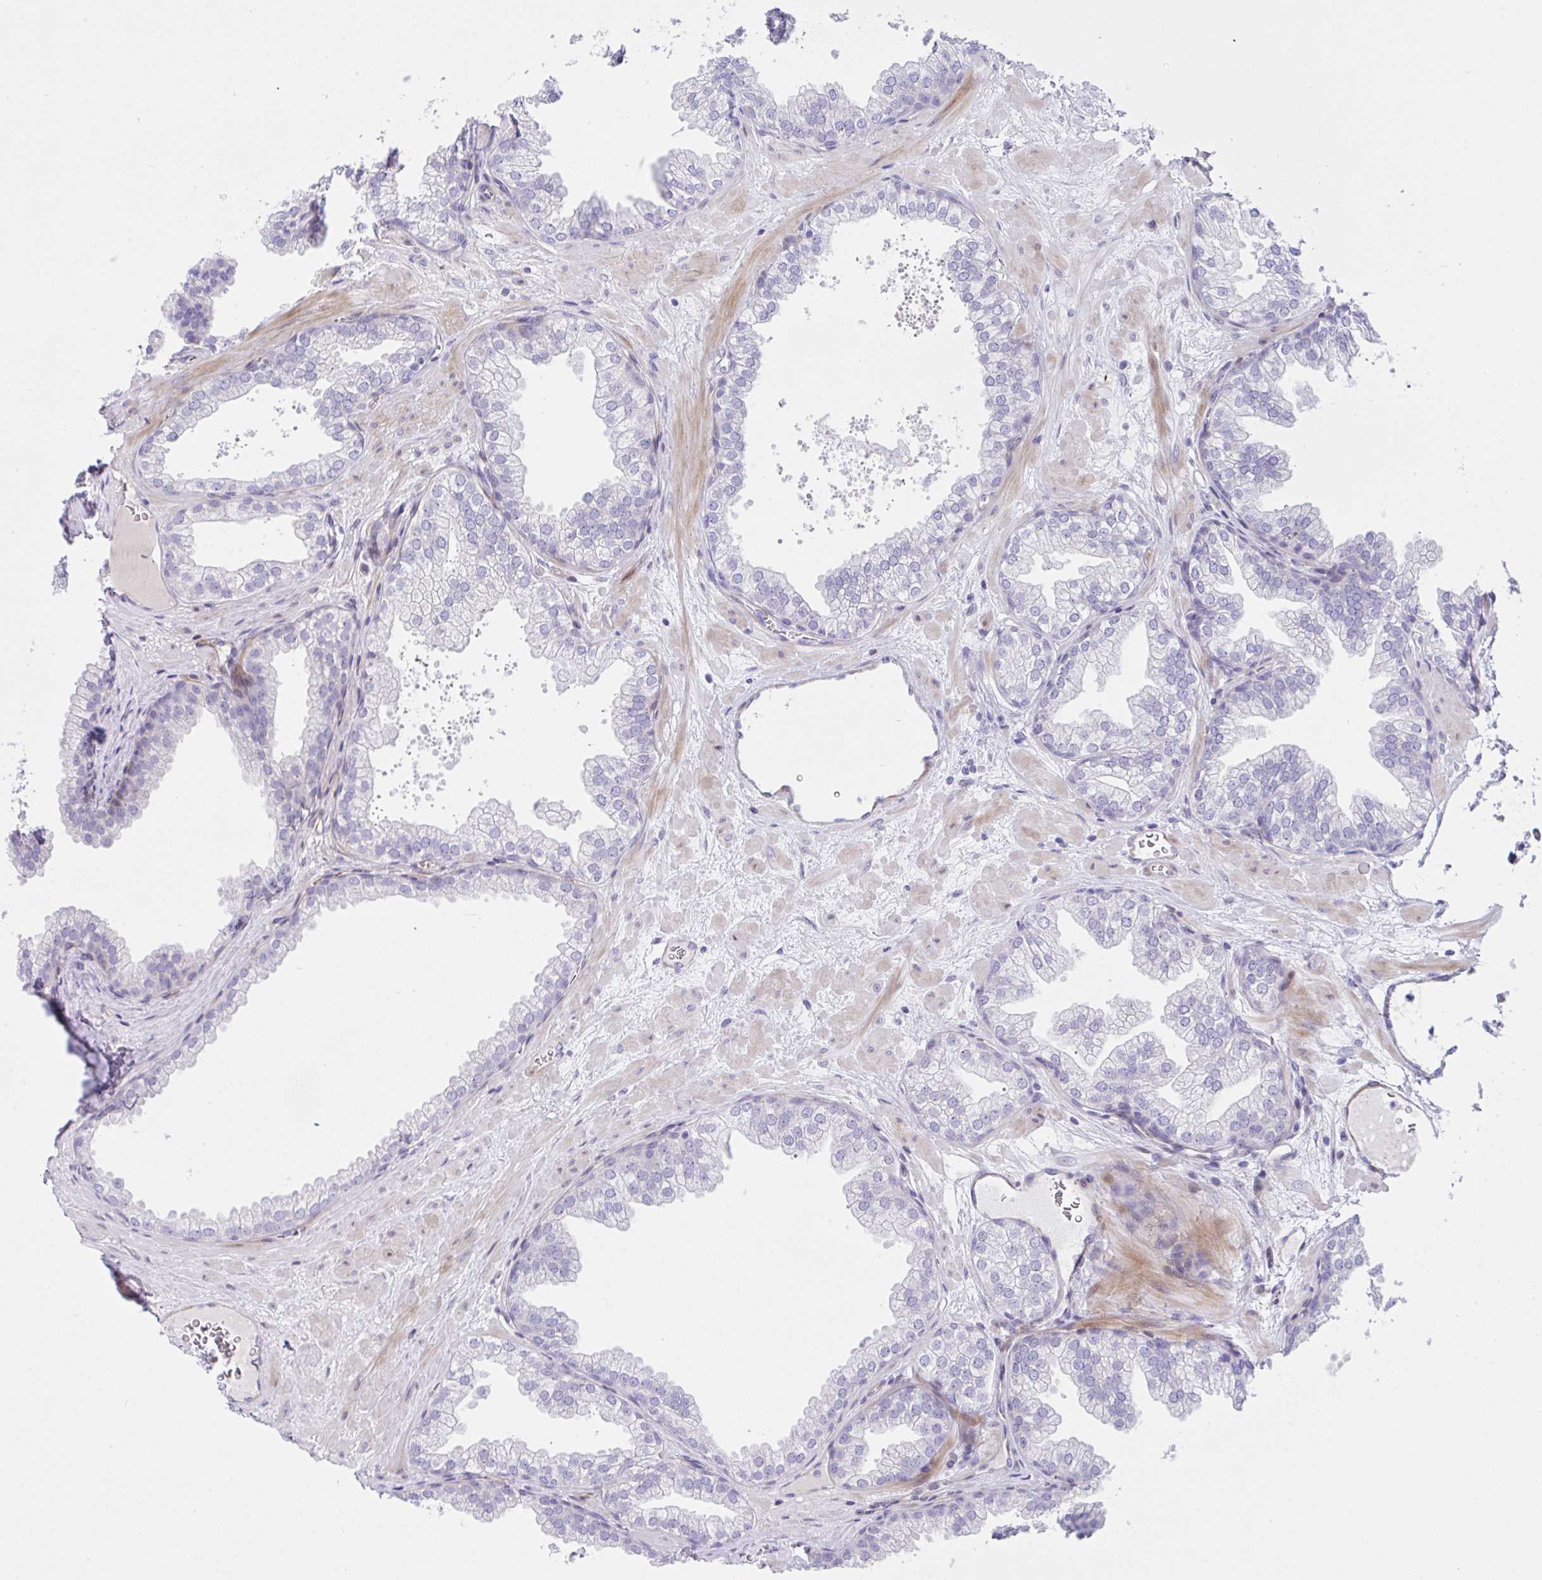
{"staining": {"intensity": "negative", "quantity": "none", "location": "none"}, "tissue": "prostate", "cell_type": "Glandular cells", "image_type": "normal", "snomed": [{"axis": "morphology", "description": "Normal tissue, NOS"}, {"axis": "topography", "description": "Prostate"}], "caption": "DAB (3,3'-diaminobenzidine) immunohistochemical staining of normal human prostate demonstrates no significant positivity in glandular cells.", "gene": "ZNF713", "patient": {"sex": "male", "age": 37}}